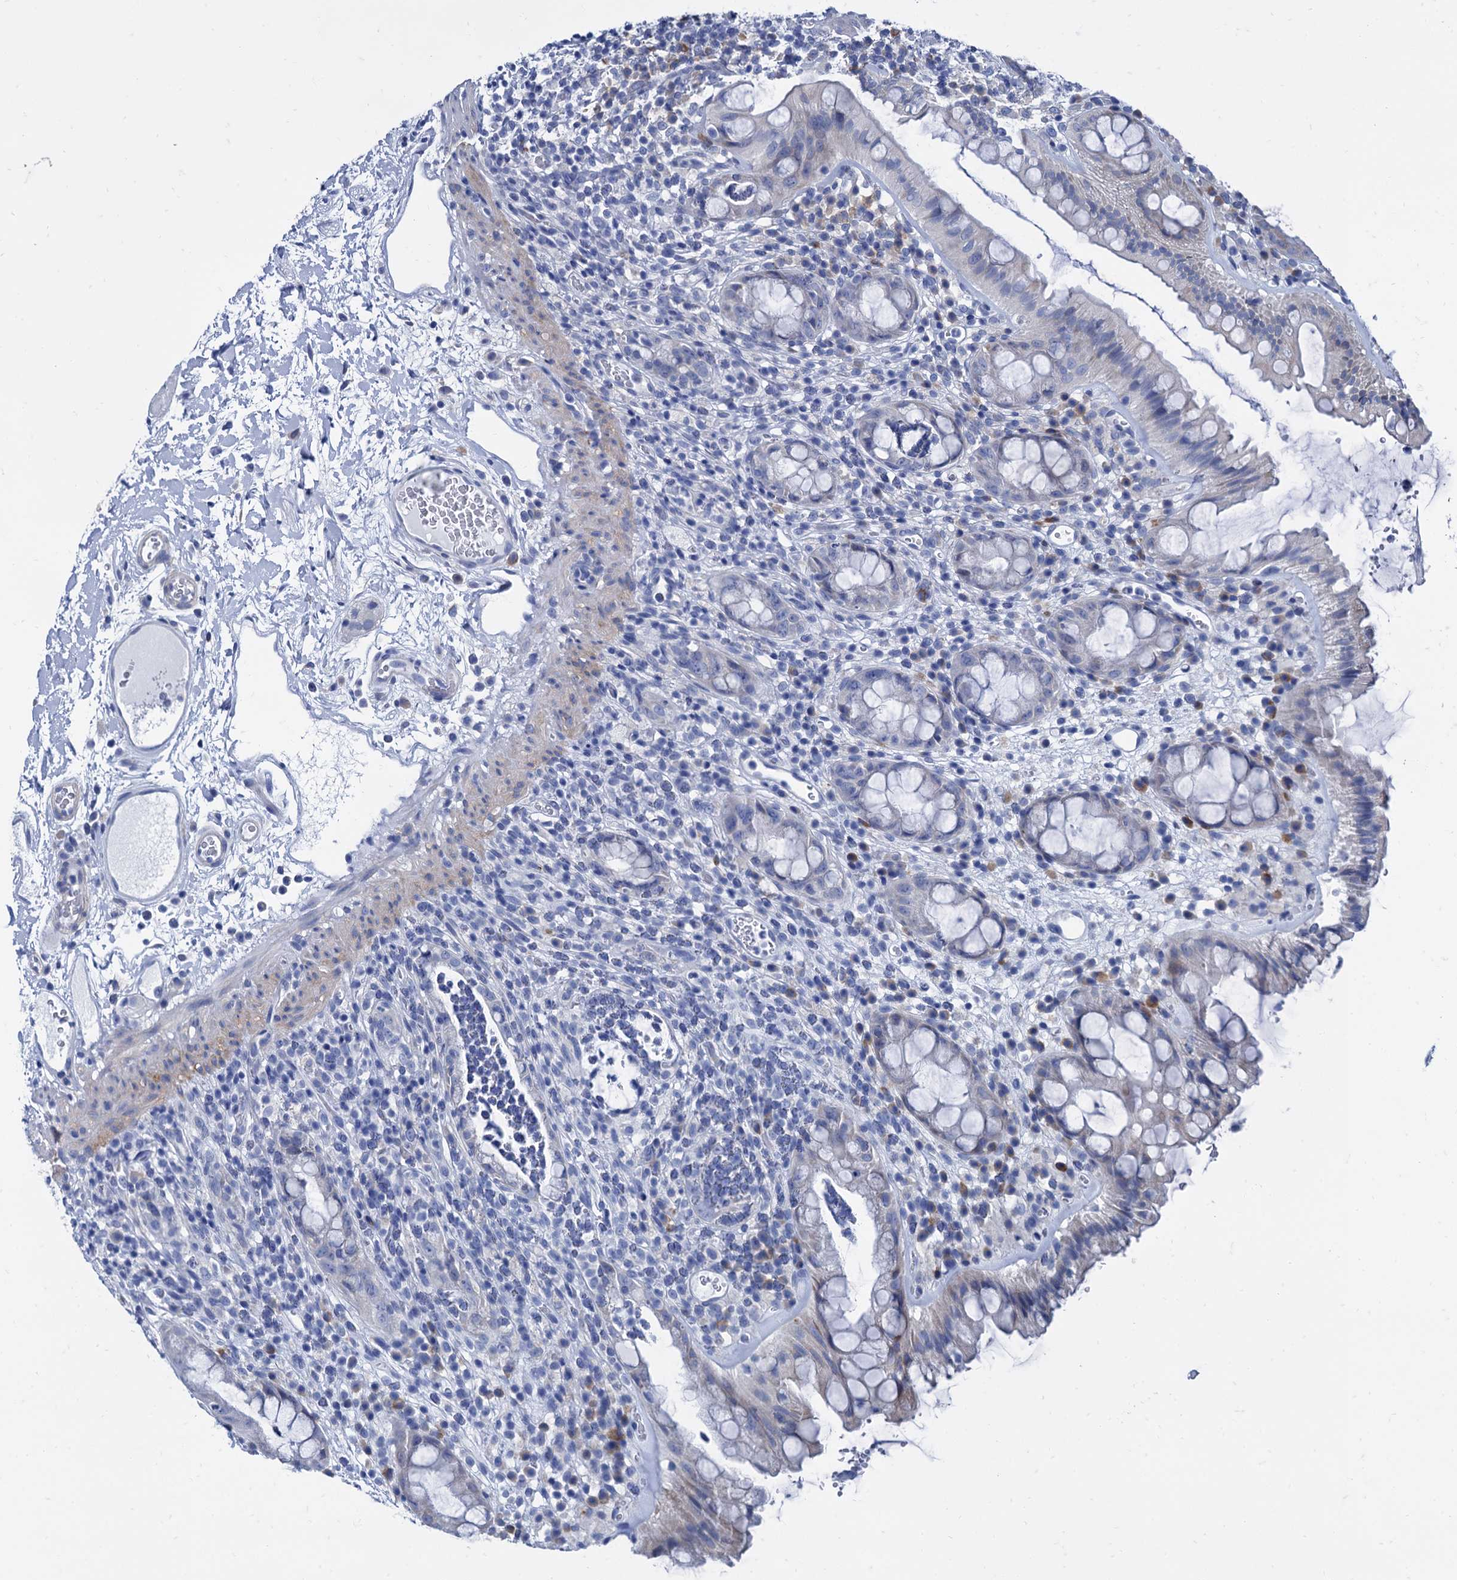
{"staining": {"intensity": "negative", "quantity": "none", "location": "none"}, "tissue": "rectum", "cell_type": "Glandular cells", "image_type": "normal", "snomed": [{"axis": "morphology", "description": "Normal tissue, NOS"}, {"axis": "topography", "description": "Rectum"}], "caption": "A histopathology image of human rectum is negative for staining in glandular cells. (DAB immunohistochemistry (IHC) with hematoxylin counter stain).", "gene": "FOXR2", "patient": {"sex": "female", "age": 57}}